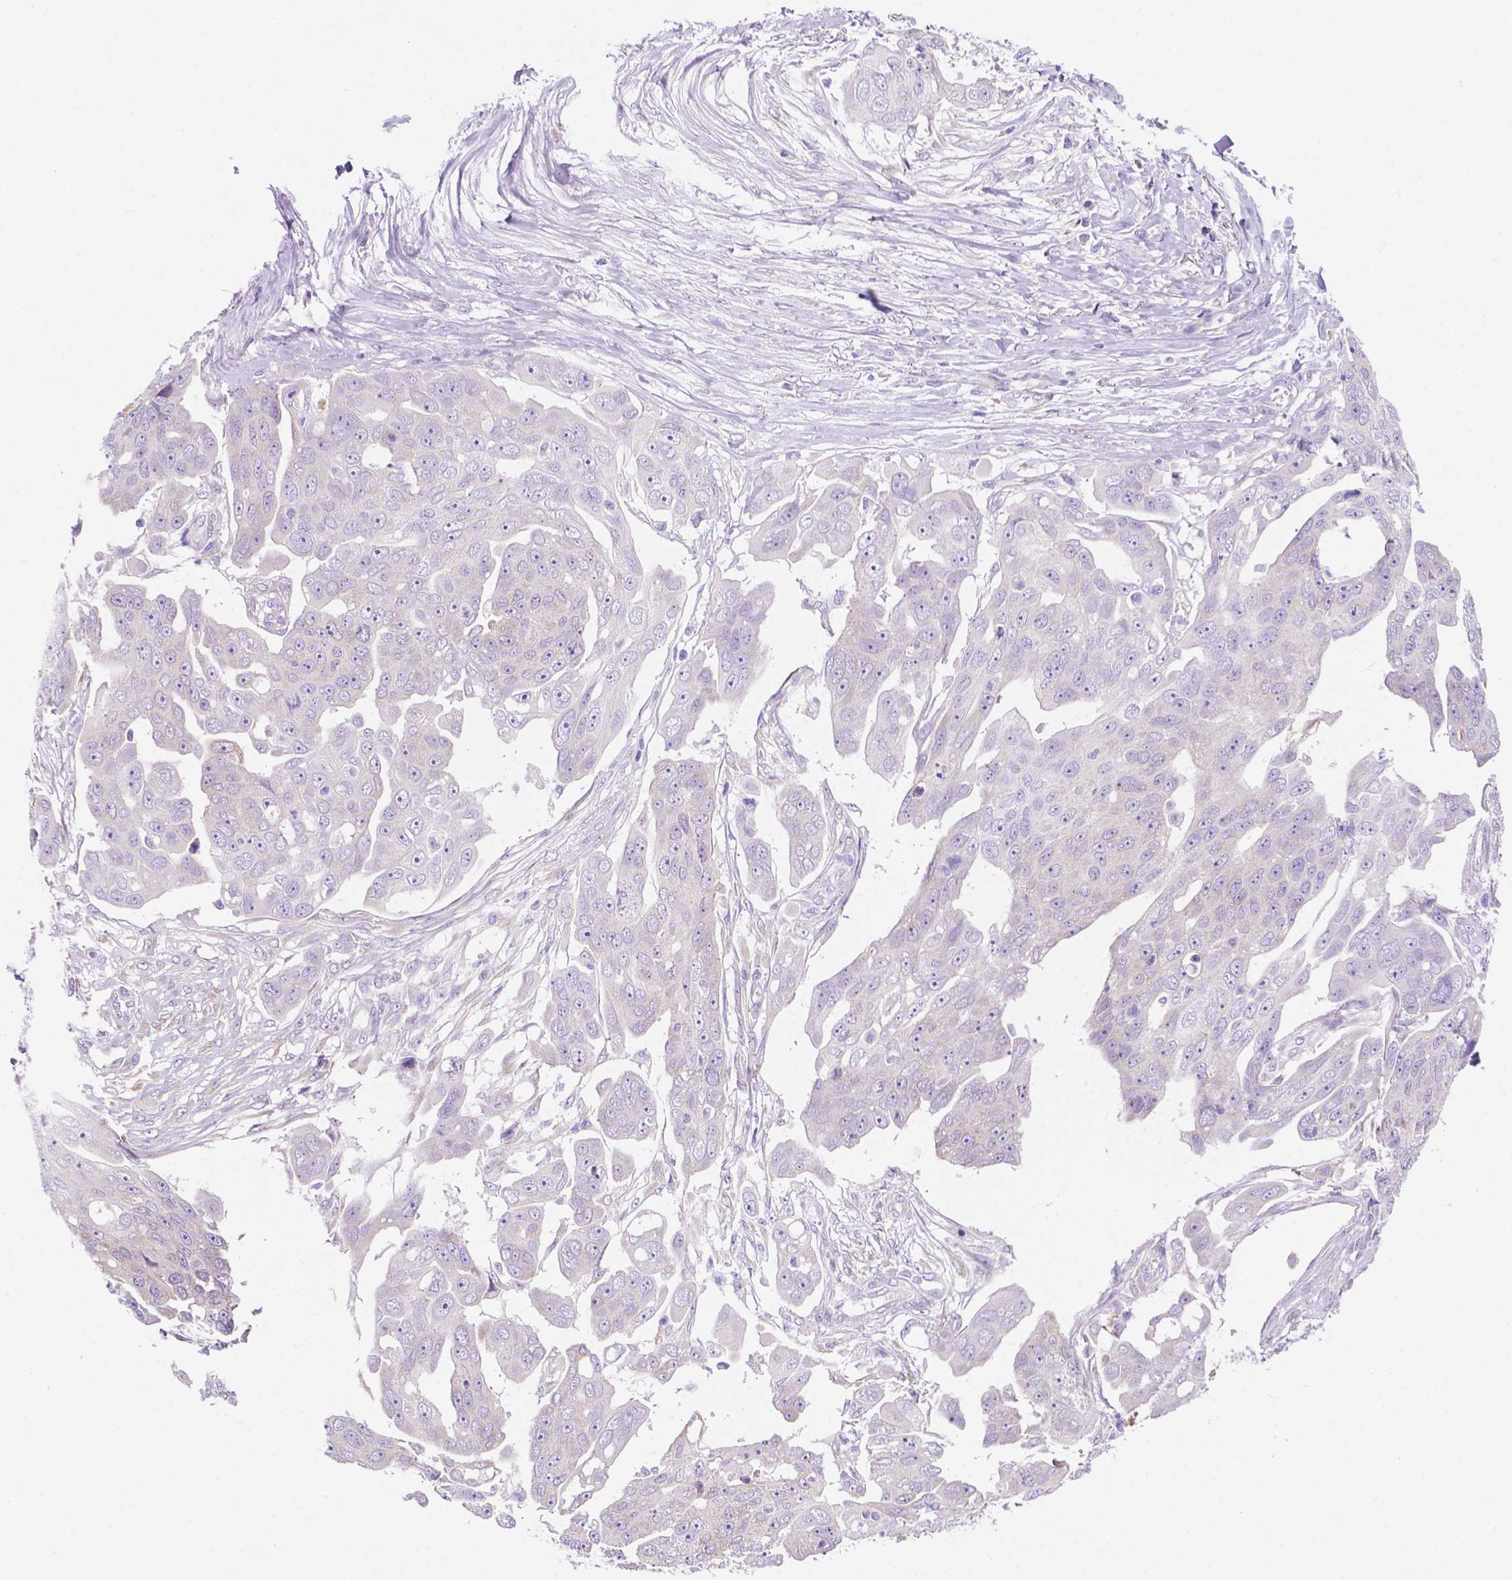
{"staining": {"intensity": "negative", "quantity": "none", "location": "none"}, "tissue": "ovarian cancer", "cell_type": "Tumor cells", "image_type": "cancer", "snomed": [{"axis": "morphology", "description": "Carcinoma, endometroid"}, {"axis": "topography", "description": "Ovary"}], "caption": "Tumor cells show no significant protein staining in ovarian cancer (endometroid carcinoma).", "gene": "CEACAM7", "patient": {"sex": "female", "age": 70}}